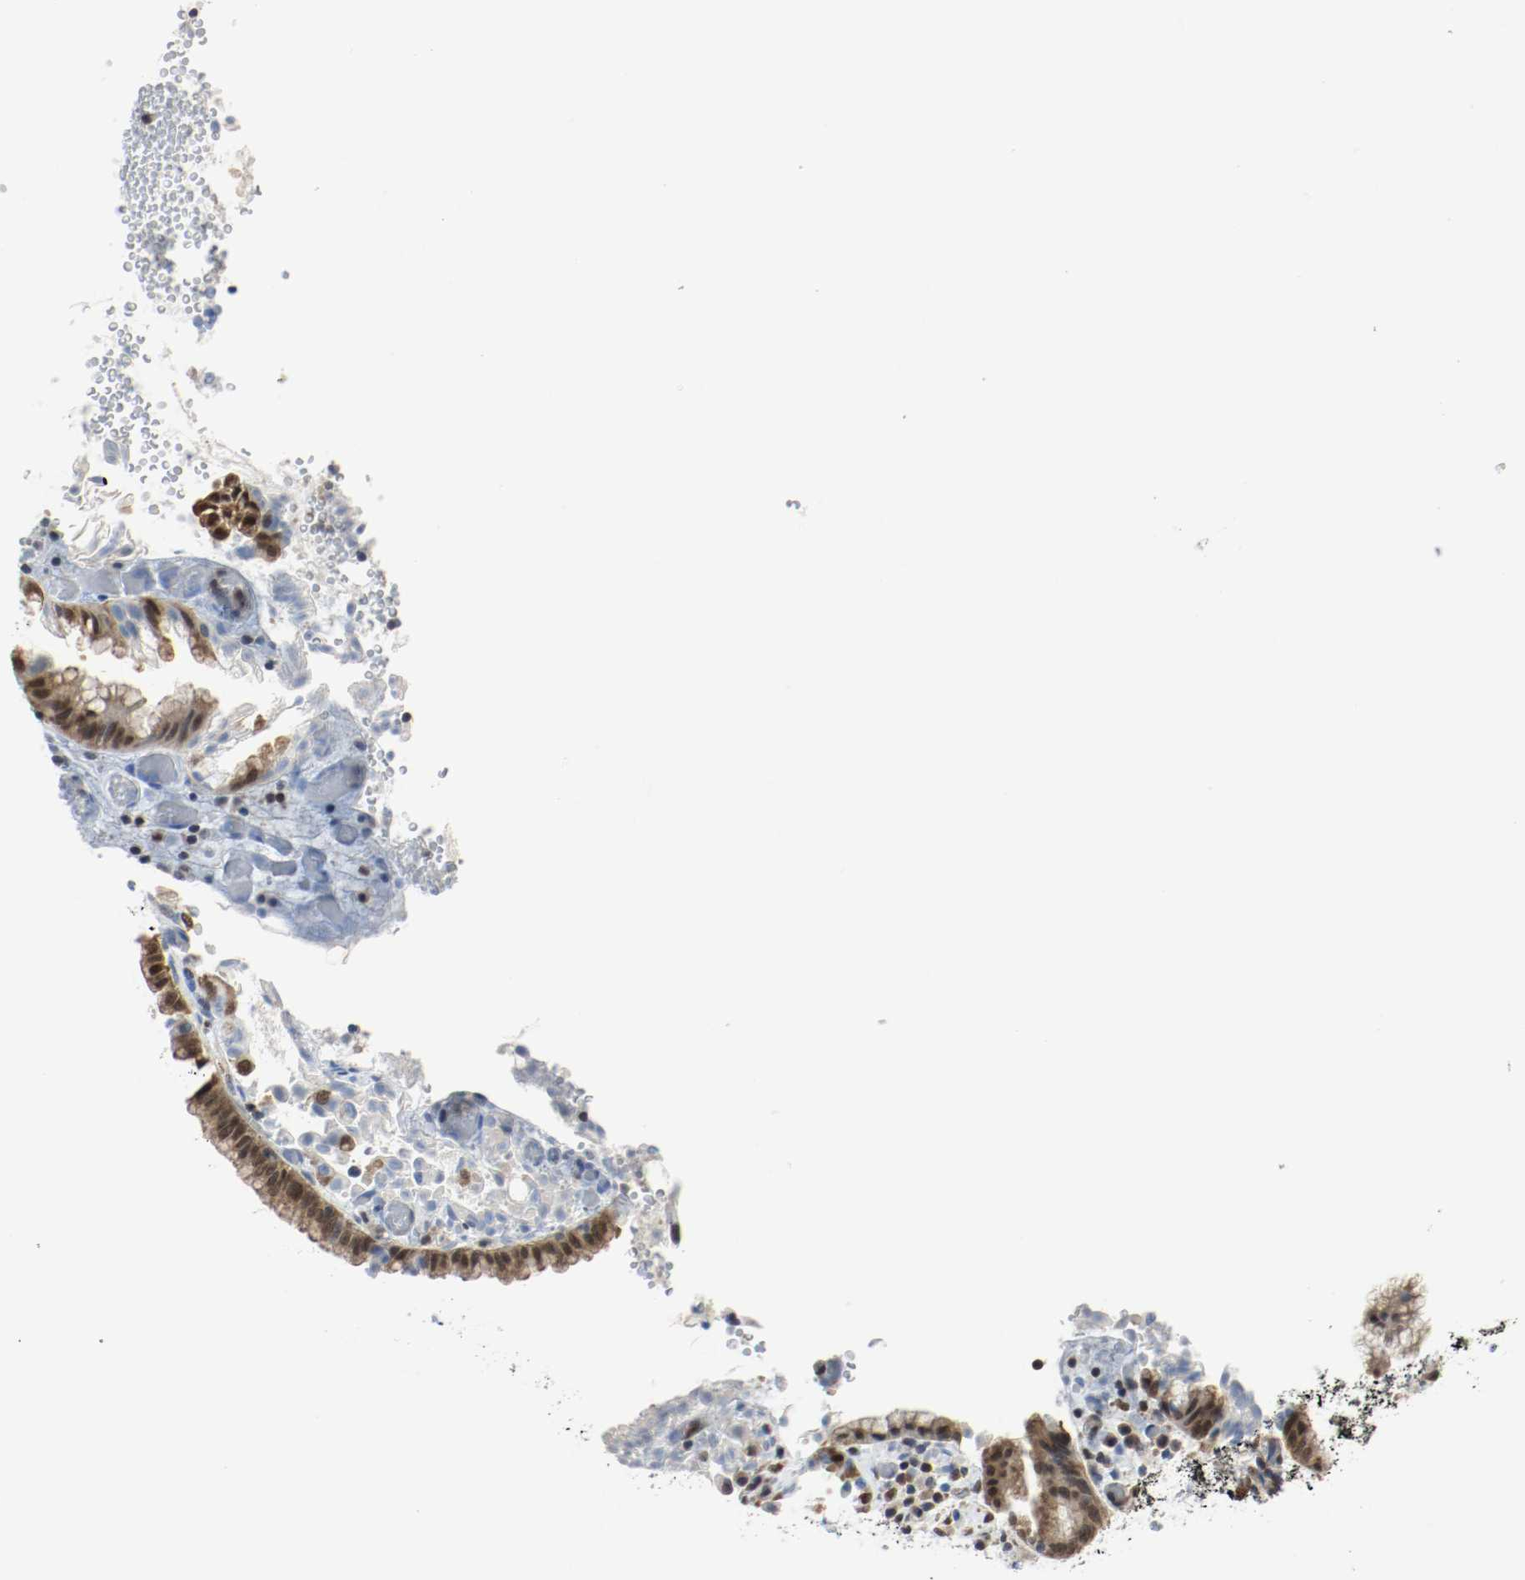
{"staining": {"intensity": "moderate", "quantity": "25%-75%", "location": "cytoplasmic/membranous,nuclear"}, "tissue": "liver cancer", "cell_type": "Tumor cells", "image_type": "cancer", "snomed": [{"axis": "morphology", "description": "Cholangiocarcinoma"}, {"axis": "topography", "description": "Liver"}], "caption": "Immunohistochemical staining of human liver cholangiocarcinoma reveals medium levels of moderate cytoplasmic/membranous and nuclear expression in approximately 25%-75% of tumor cells. (DAB (3,3'-diaminobenzidine) = brown stain, brightfield microscopy at high magnification).", "gene": "PPME1", "patient": {"sex": "male", "age": 58}}